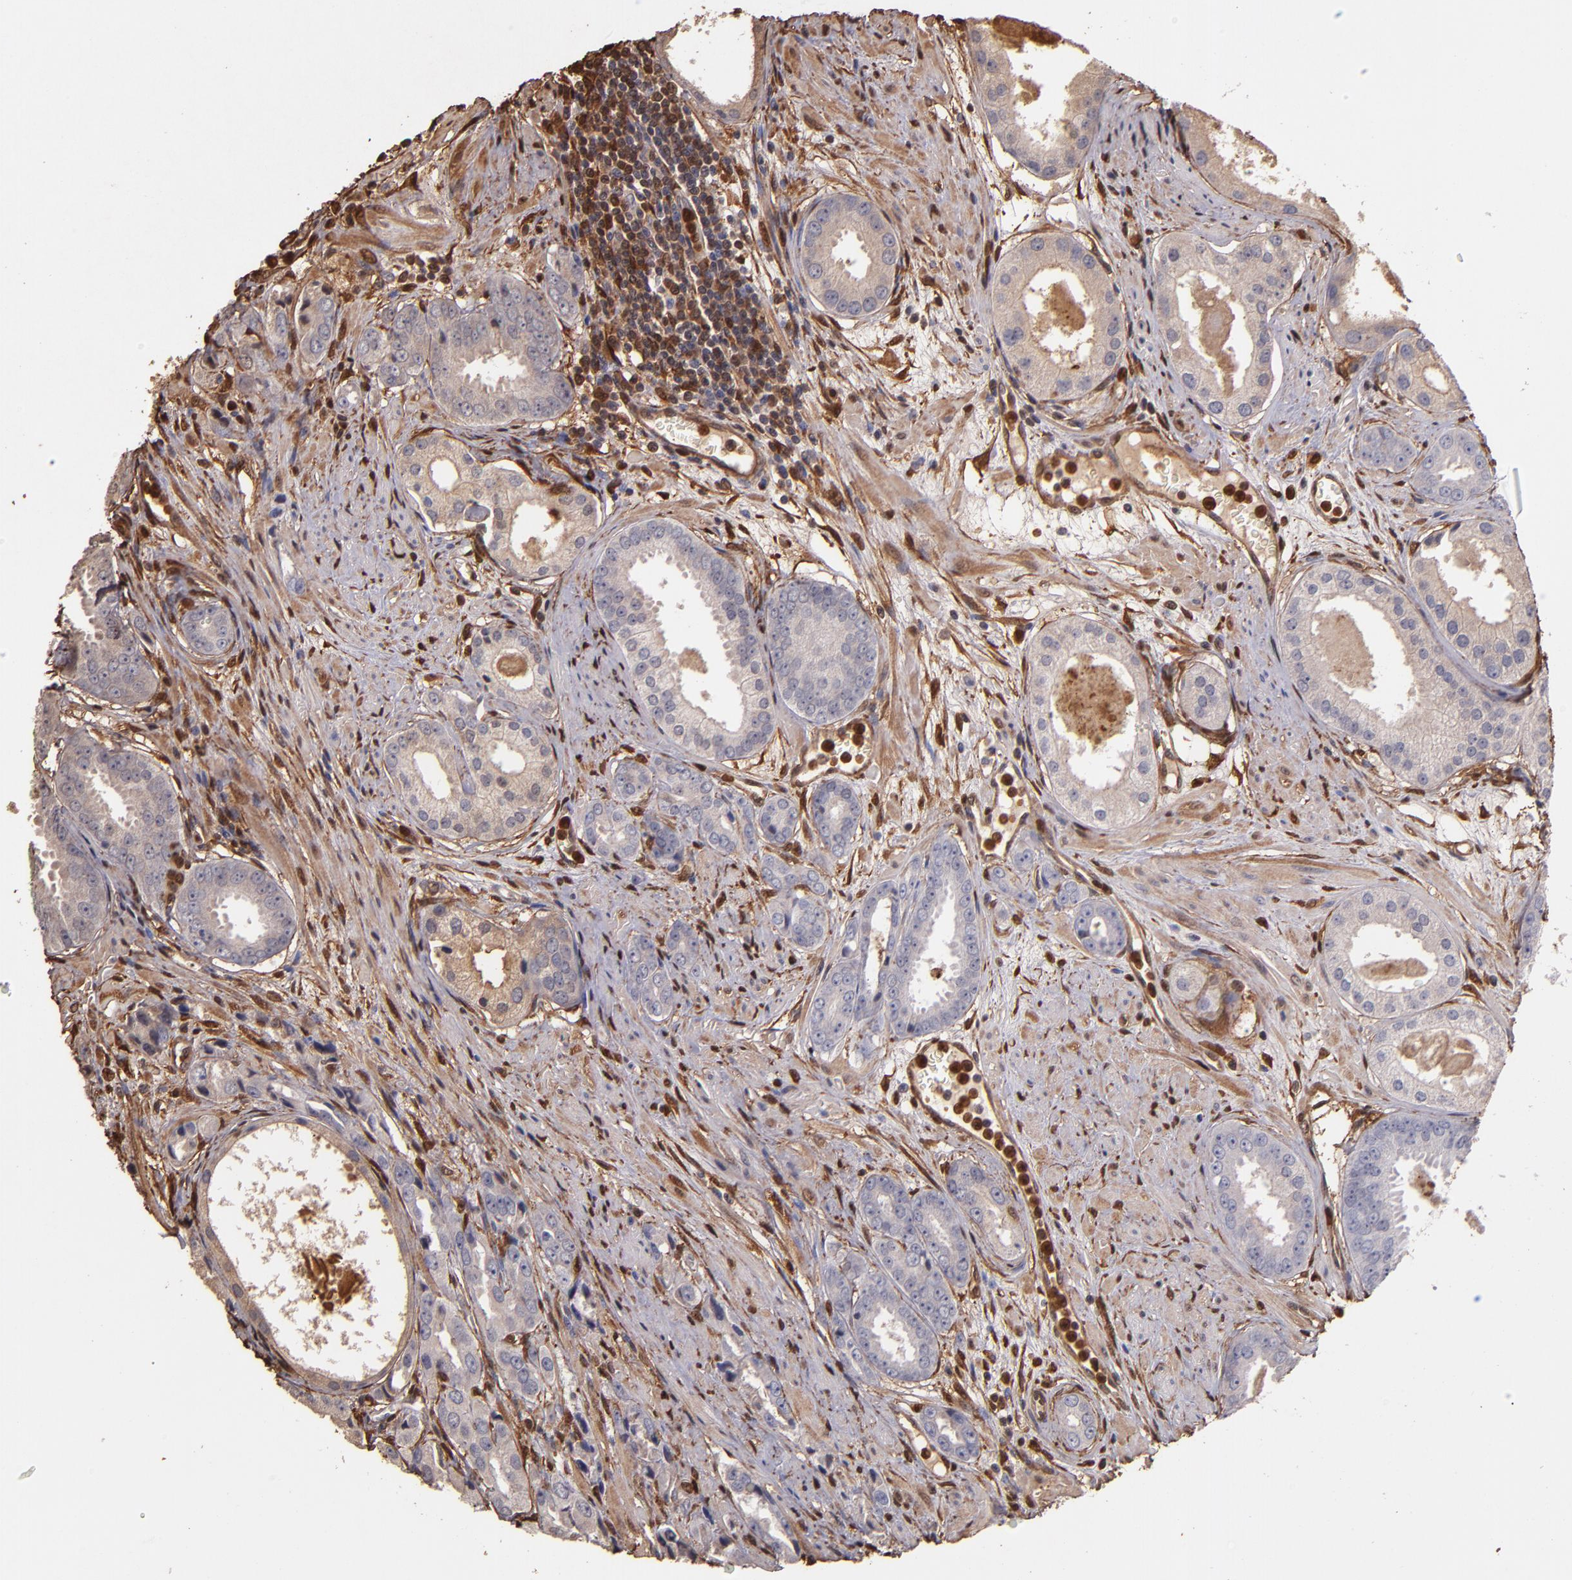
{"staining": {"intensity": "negative", "quantity": "none", "location": "none"}, "tissue": "prostate cancer", "cell_type": "Tumor cells", "image_type": "cancer", "snomed": [{"axis": "morphology", "description": "Adenocarcinoma, Medium grade"}, {"axis": "topography", "description": "Prostate"}], "caption": "This histopathology image is of prostate cancer stained with immunohistochemistry (IHC) to label a protein in brown with the nuclei are counter-stained blue. There is no positivity in tumor cells.", "gene": "S100A6", "patient": {"sex": "male", "age": 53}}